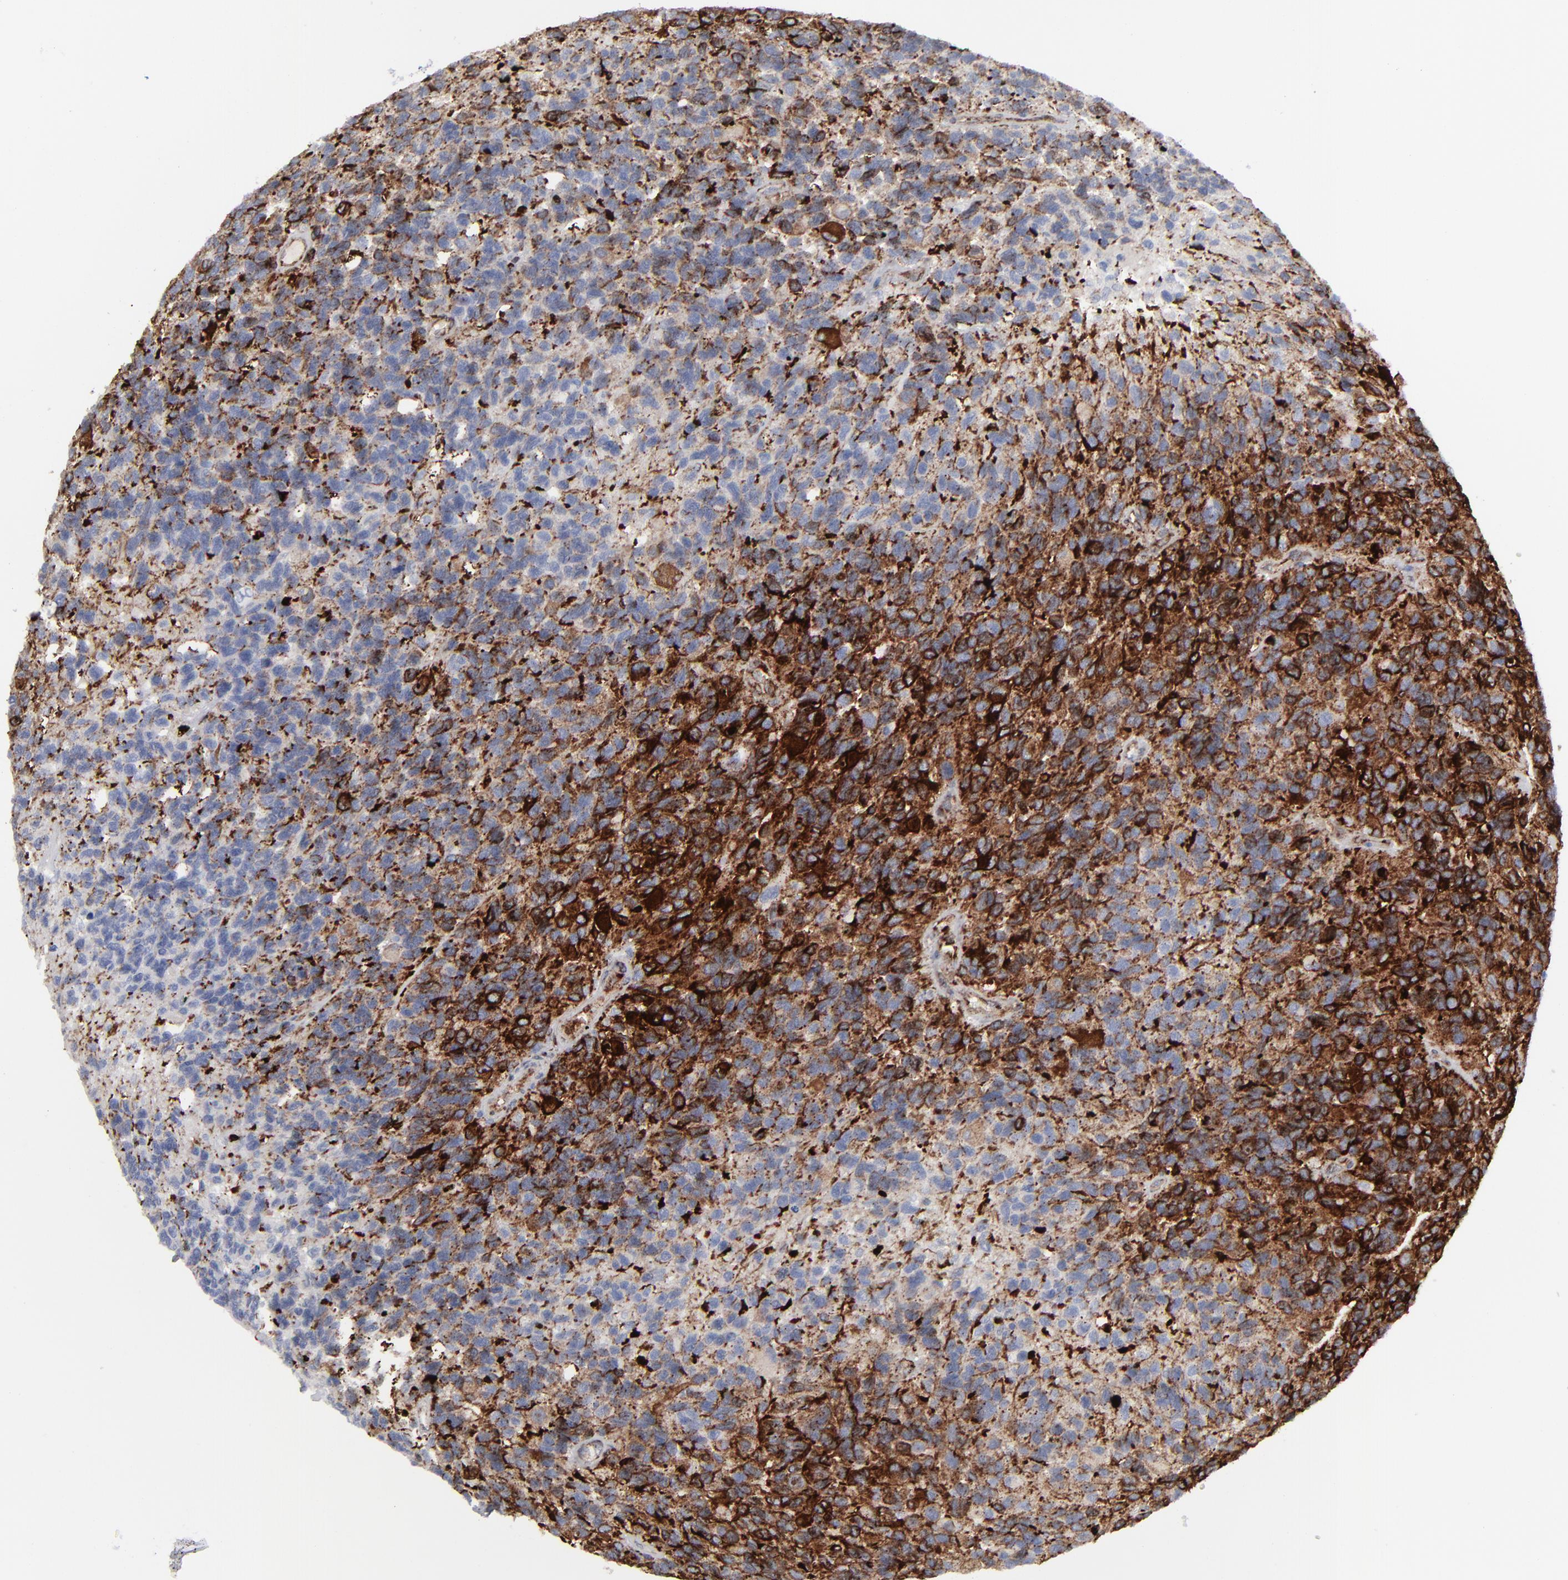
{"staining": {"intensity": "strong", "quantity": ">75%", "location": "cytoplasmic/membranous,nuclear"}, "tissue": "glioma", "cell_type": "Tumor cells", "image_type": "cancer", "snomed": [{"axis": "morphology", "description": "Glioma, malignant, High grade"}, {"axis": "topography", "description": "Brain"}], "caption": "Immunohistochemistry photomicrograph of neoplastic tissue: malignant glioma (high-grade) stained using immunohistochemistry reveals high levels of strong protein expression localized specifically in the cytoplasmic/membranous and nuclear of tumor cells, appearing as a cytoplasmic/membranous and nuclear brown color.", "gene": "SPARC", "patient": {"sex": "male", "age": 77}}